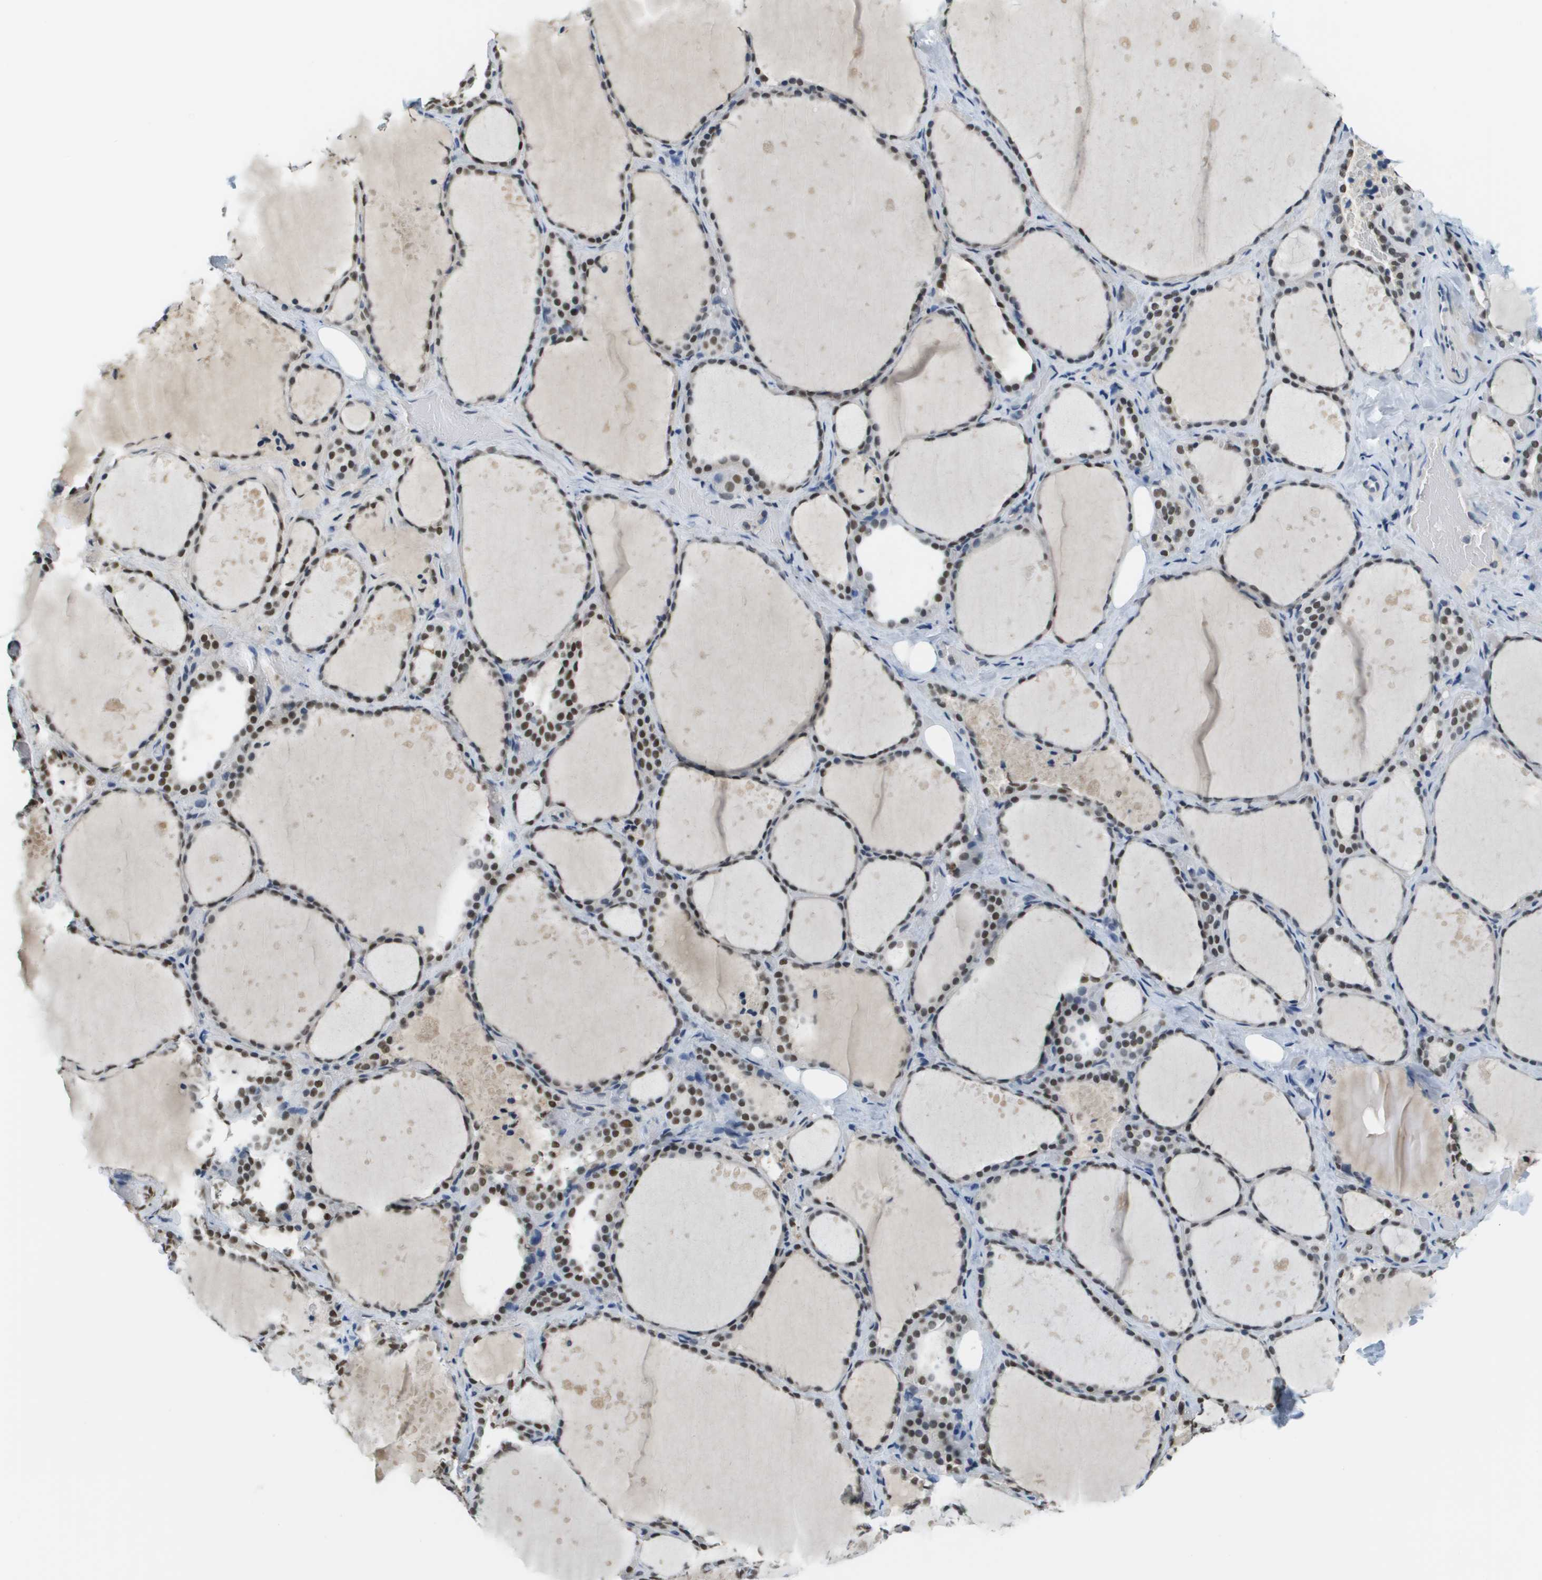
{"staining": {"intensity": "moderate", "quantity": ">75%", "location": "nuclear"}, "tissue": "thyroid gland", "cell_type": "Glandular cells", "image_type": "normal", "snomed": [{"axis": "morphology", "description": "Normal tissue, NOS"}, {"axis": "topography", "description": "Thyroid gland"}], "caption": "High-power microscopy captured an immunohistochemistry image of normal thyroid gland, revealing moderate nuclear staining in about >75% of glandular cells. Immunohistochemistry (ihc) stains the protein in brown and the nuclei are stained blue.", "gene": "CBX5", "patient": {"sex": "female", "age": 44}}